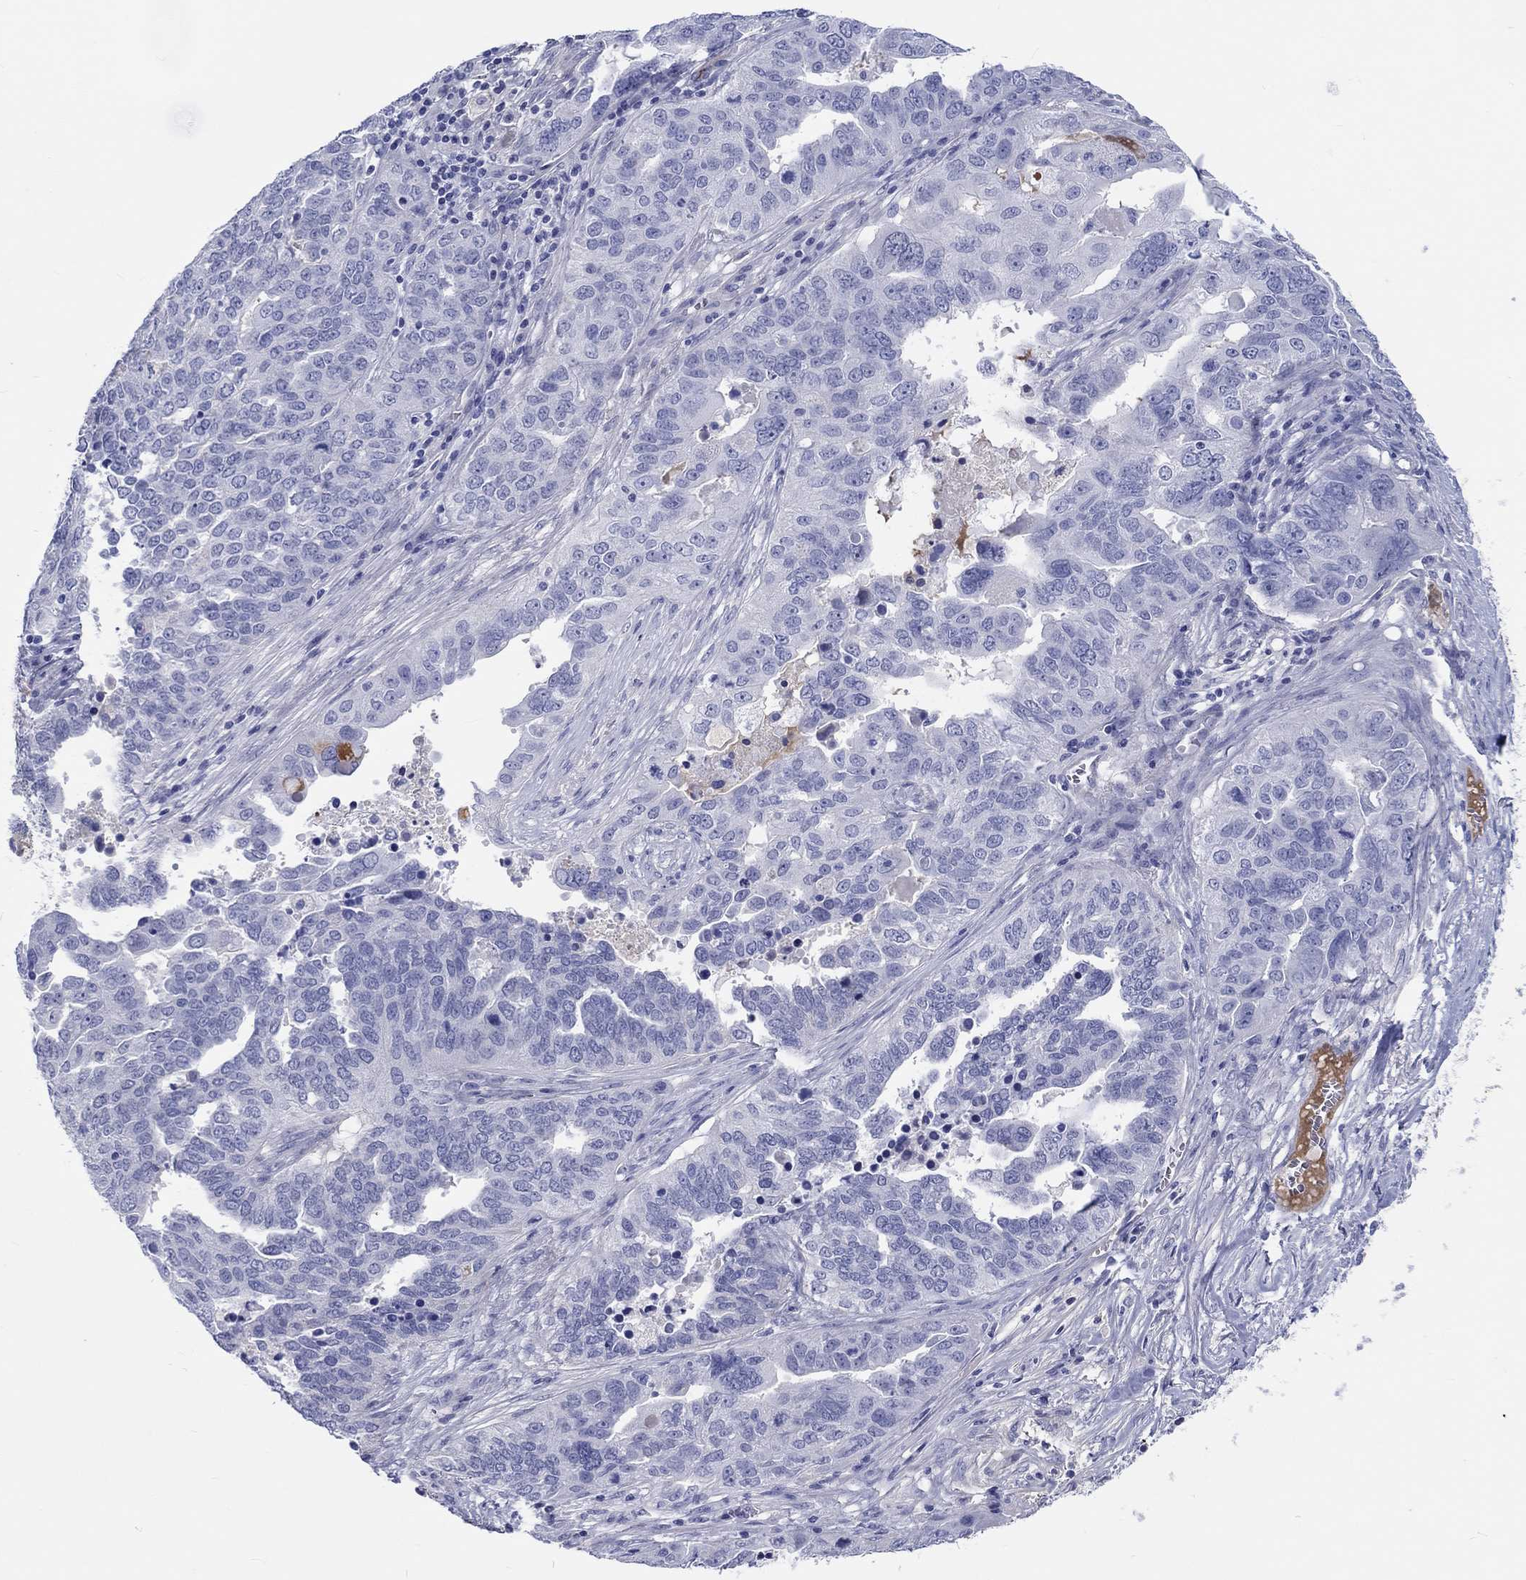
{"staining": {"intensity": "negative", "quantity": "none", "location": "none"}, "tissue": "ovarian cancer", "cell_type": "Tumor cells", "image_type": "cancer", "snomed": [{"axis": "morphology", "description": "Carcinoma, endometroid"}, {"axis": "topography", "description": "Soft tissue"}, {"axis": "topography", "description": "Ovary"}], "caption": "Histopathology image shows no significant protein positivity in tumor cells of ovarian cancer (endometroid carcinoma).", "gene": "CDY2B", "patient": {"sex": "female", "age": 52}}